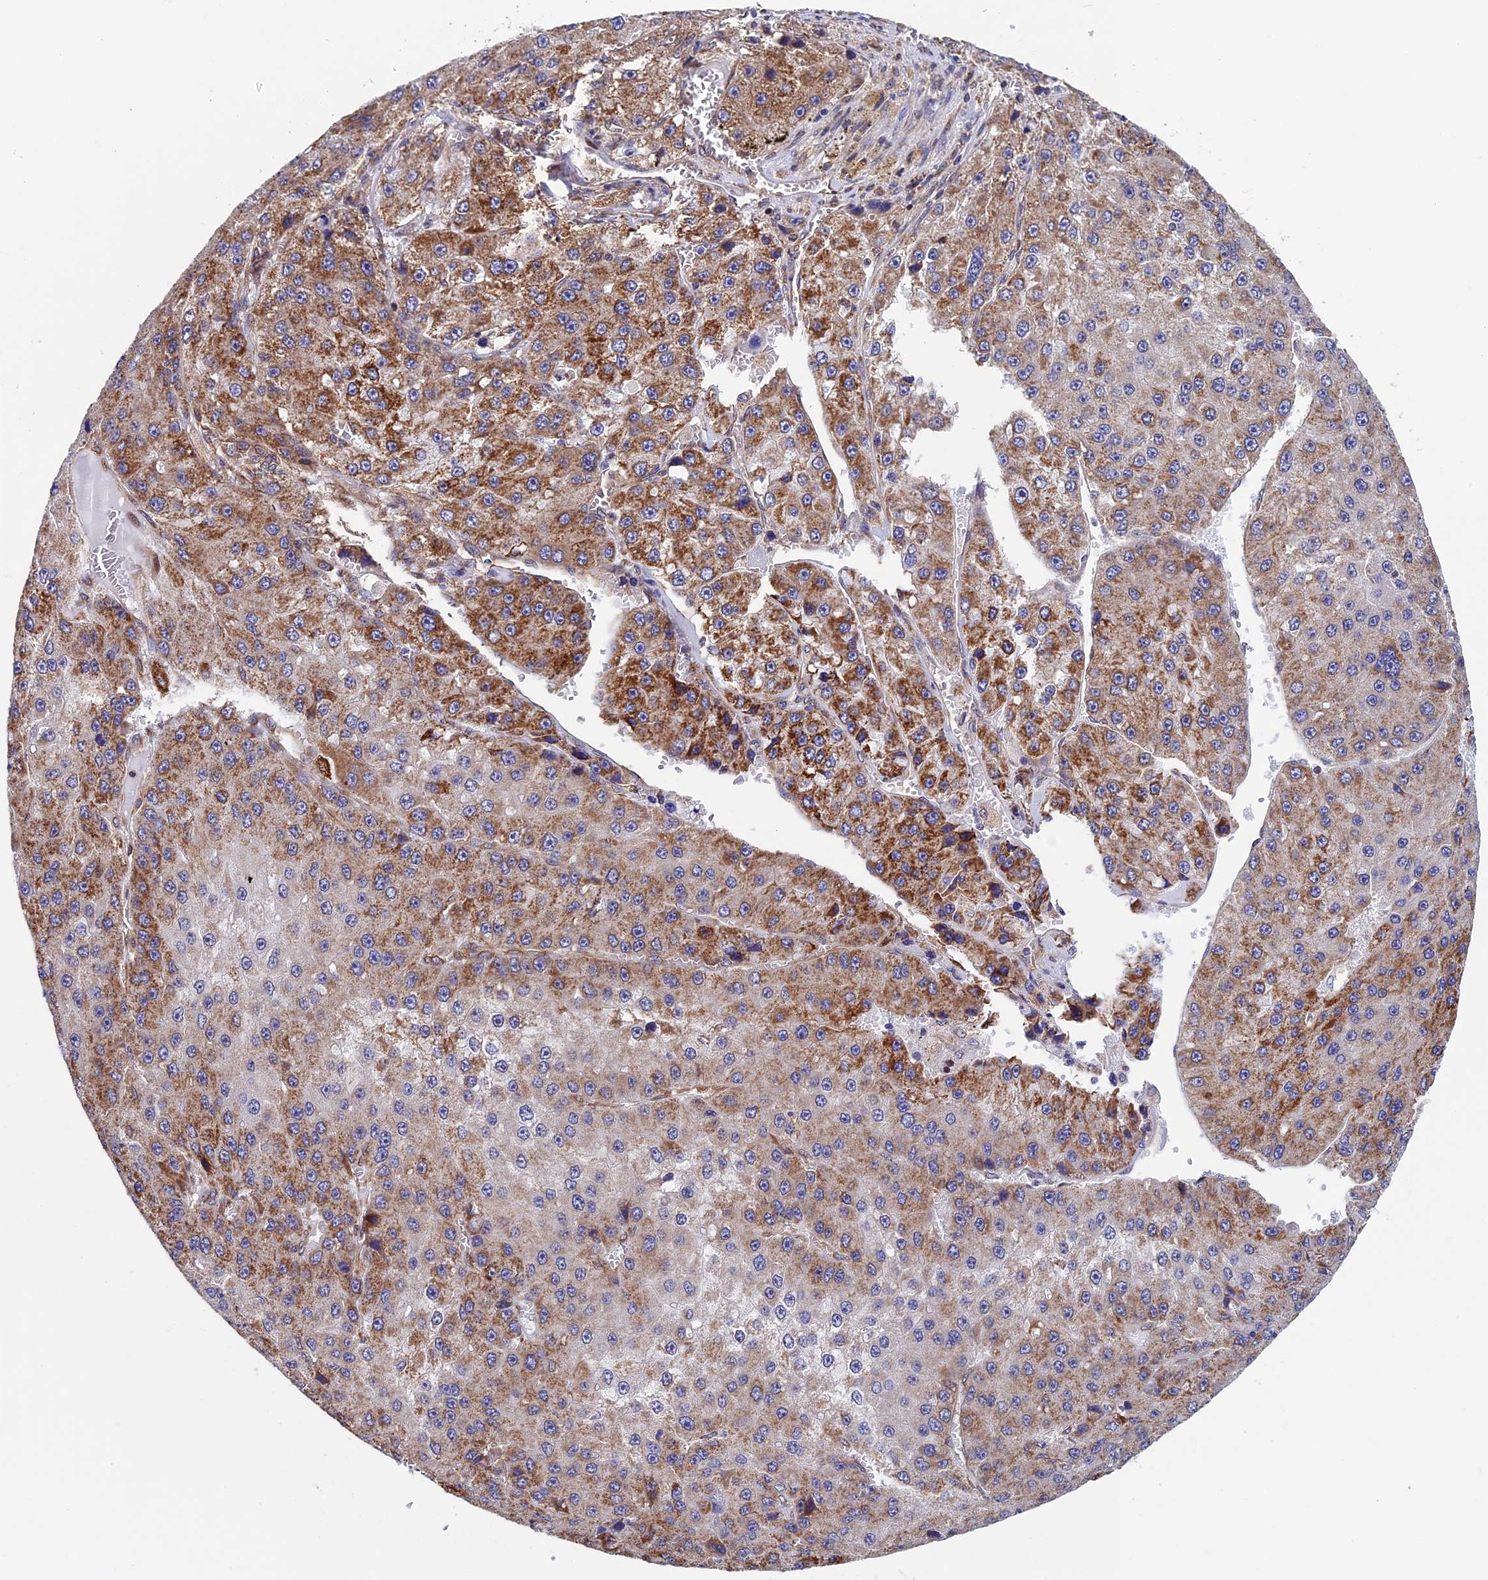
{"staining": {"intensity": "moderate", "quantity": ">75%", "location": "cytoplasmic/membranous"}, "tissue": "liver cancer", "cell_type": "Tumor cells", "image_type": "cancer", "snomed": [{"axis": "morphology", "description": "Carcinoma, Hepatocellular, NOS"}, {"axis": "topography", "description": "Liver"}], "caption": "Moderate cytoplasmic/membranous positivity for a protein is appreciated in approximately >75% of tumor cells of liver cancer (hepatocellular carcinoma) using immunohistochemistry (IHC).", "gene": "SLC9A5", "patient": {"sex": "female", "age": 73}}